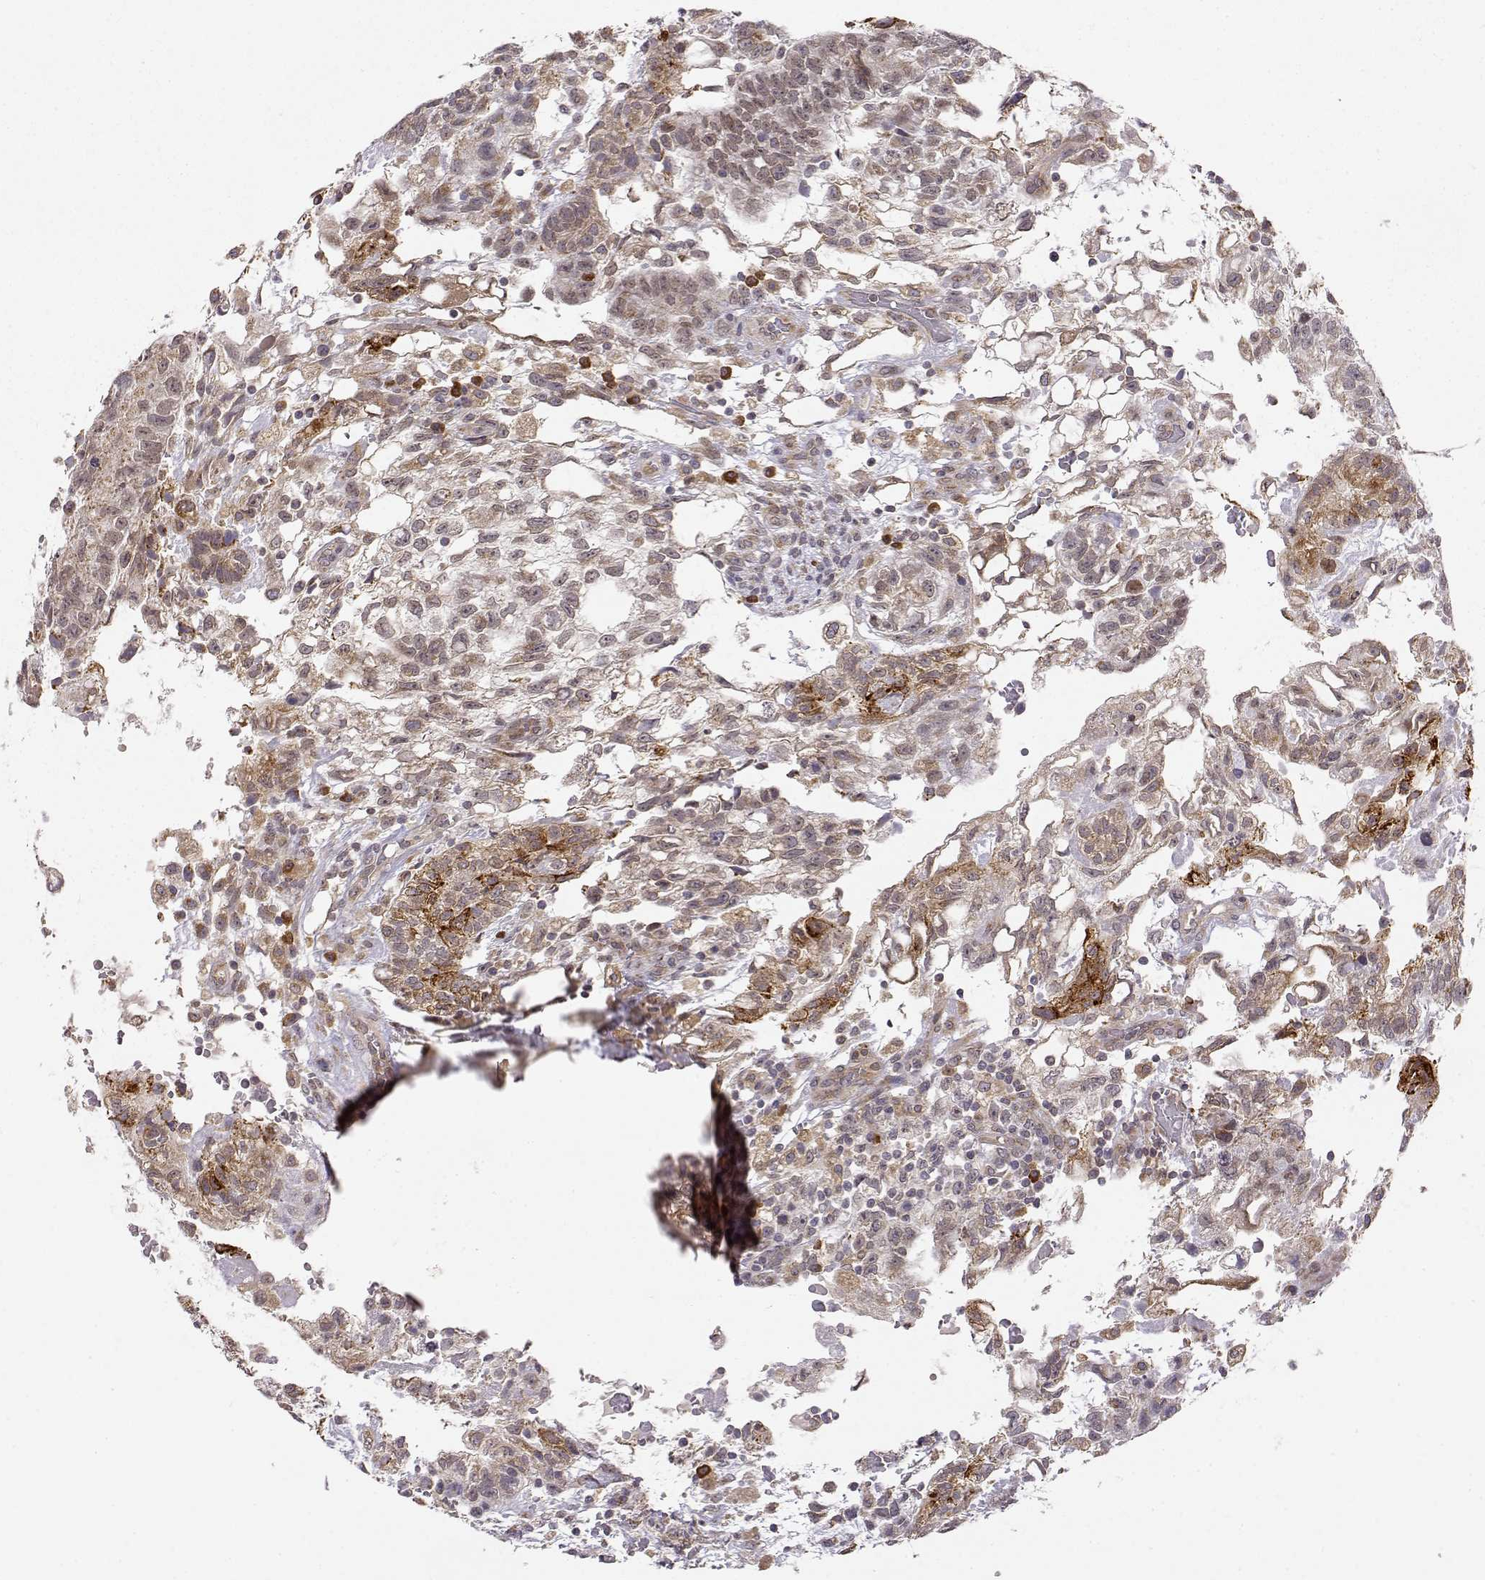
{"staining": {"intensity": "weak", "quantity": ">75%", "location": "cytoplasmic/membranous"}, "tissue": "testis cancer", "cell_type": "Tumor cells", "image_type": "cancer", "snomed": [{"axis": "morphology", "description": "Carcinoma, Embryonal, NOS"}, {"axis": "topography", "description": "Testis"}], "caption": "Testis cancer stained for a protein (brown) reveals weak cytoplasmic/membranous positive positivity in approximately >75% of tumor cells.", "gene": "ERGIC2", "patient": {"sex": "male", "age": 32}}